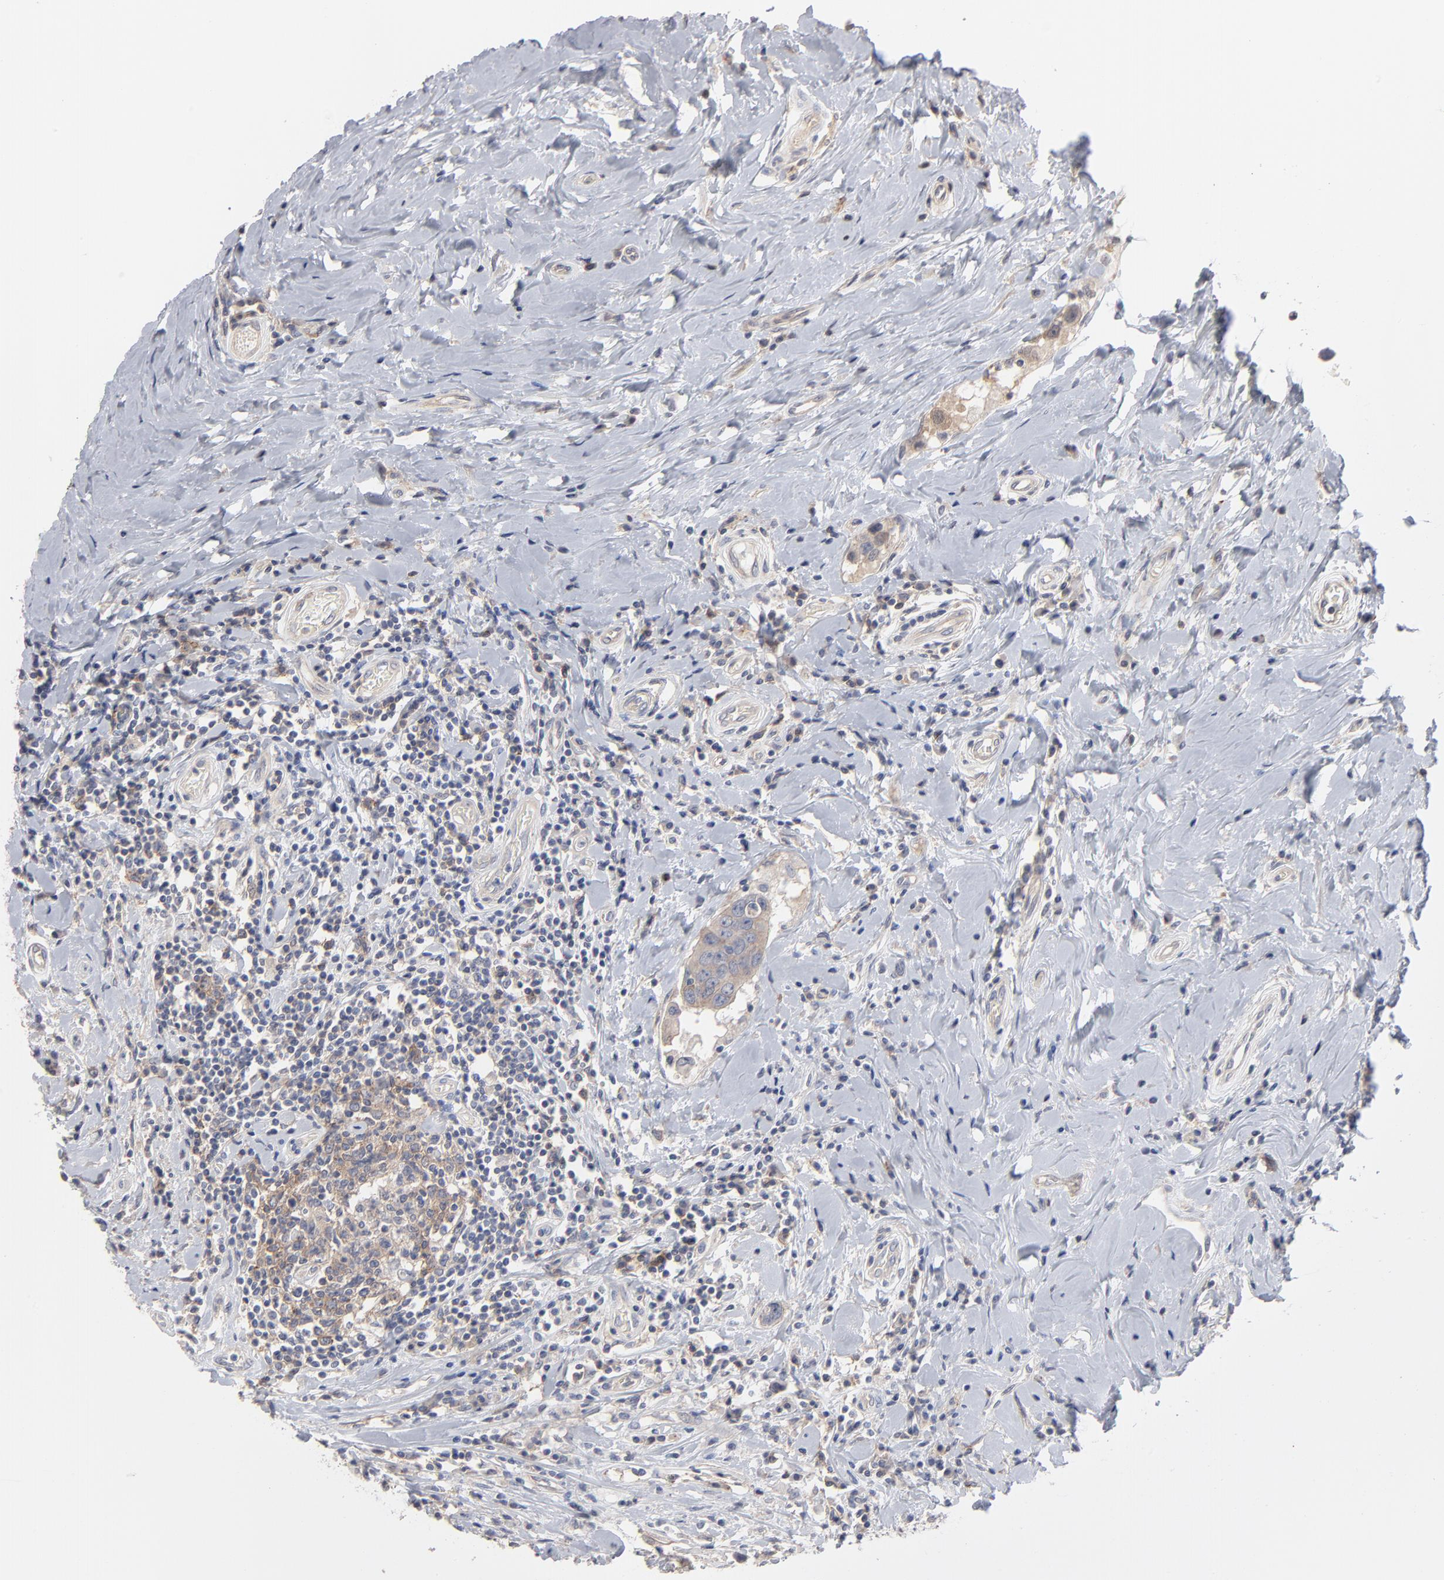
{"staining": {"intensity": "moderate", "quantity": ">75%", "location": "cytoplasmic/membranous"}, "tissue": "breast cancer", "cell_type": "Tumor cells", "image_type": "cancer", "snomed": [{"axis": "morphology", "description": "Duct carcinoma"}, {"axis": "topography", "description": "Breast"}], "caption": "Protein staining of invasive ductal carcinoma (breast) tissue exhibits moderate cytoplasmic/membranous expression in approximately >75% of tumor cells. (DAB IHC, brown staining for protein, blue staining for nuclei).", "gene": "SLC16A1", "patient": {"sex": "female", "age": 27}}